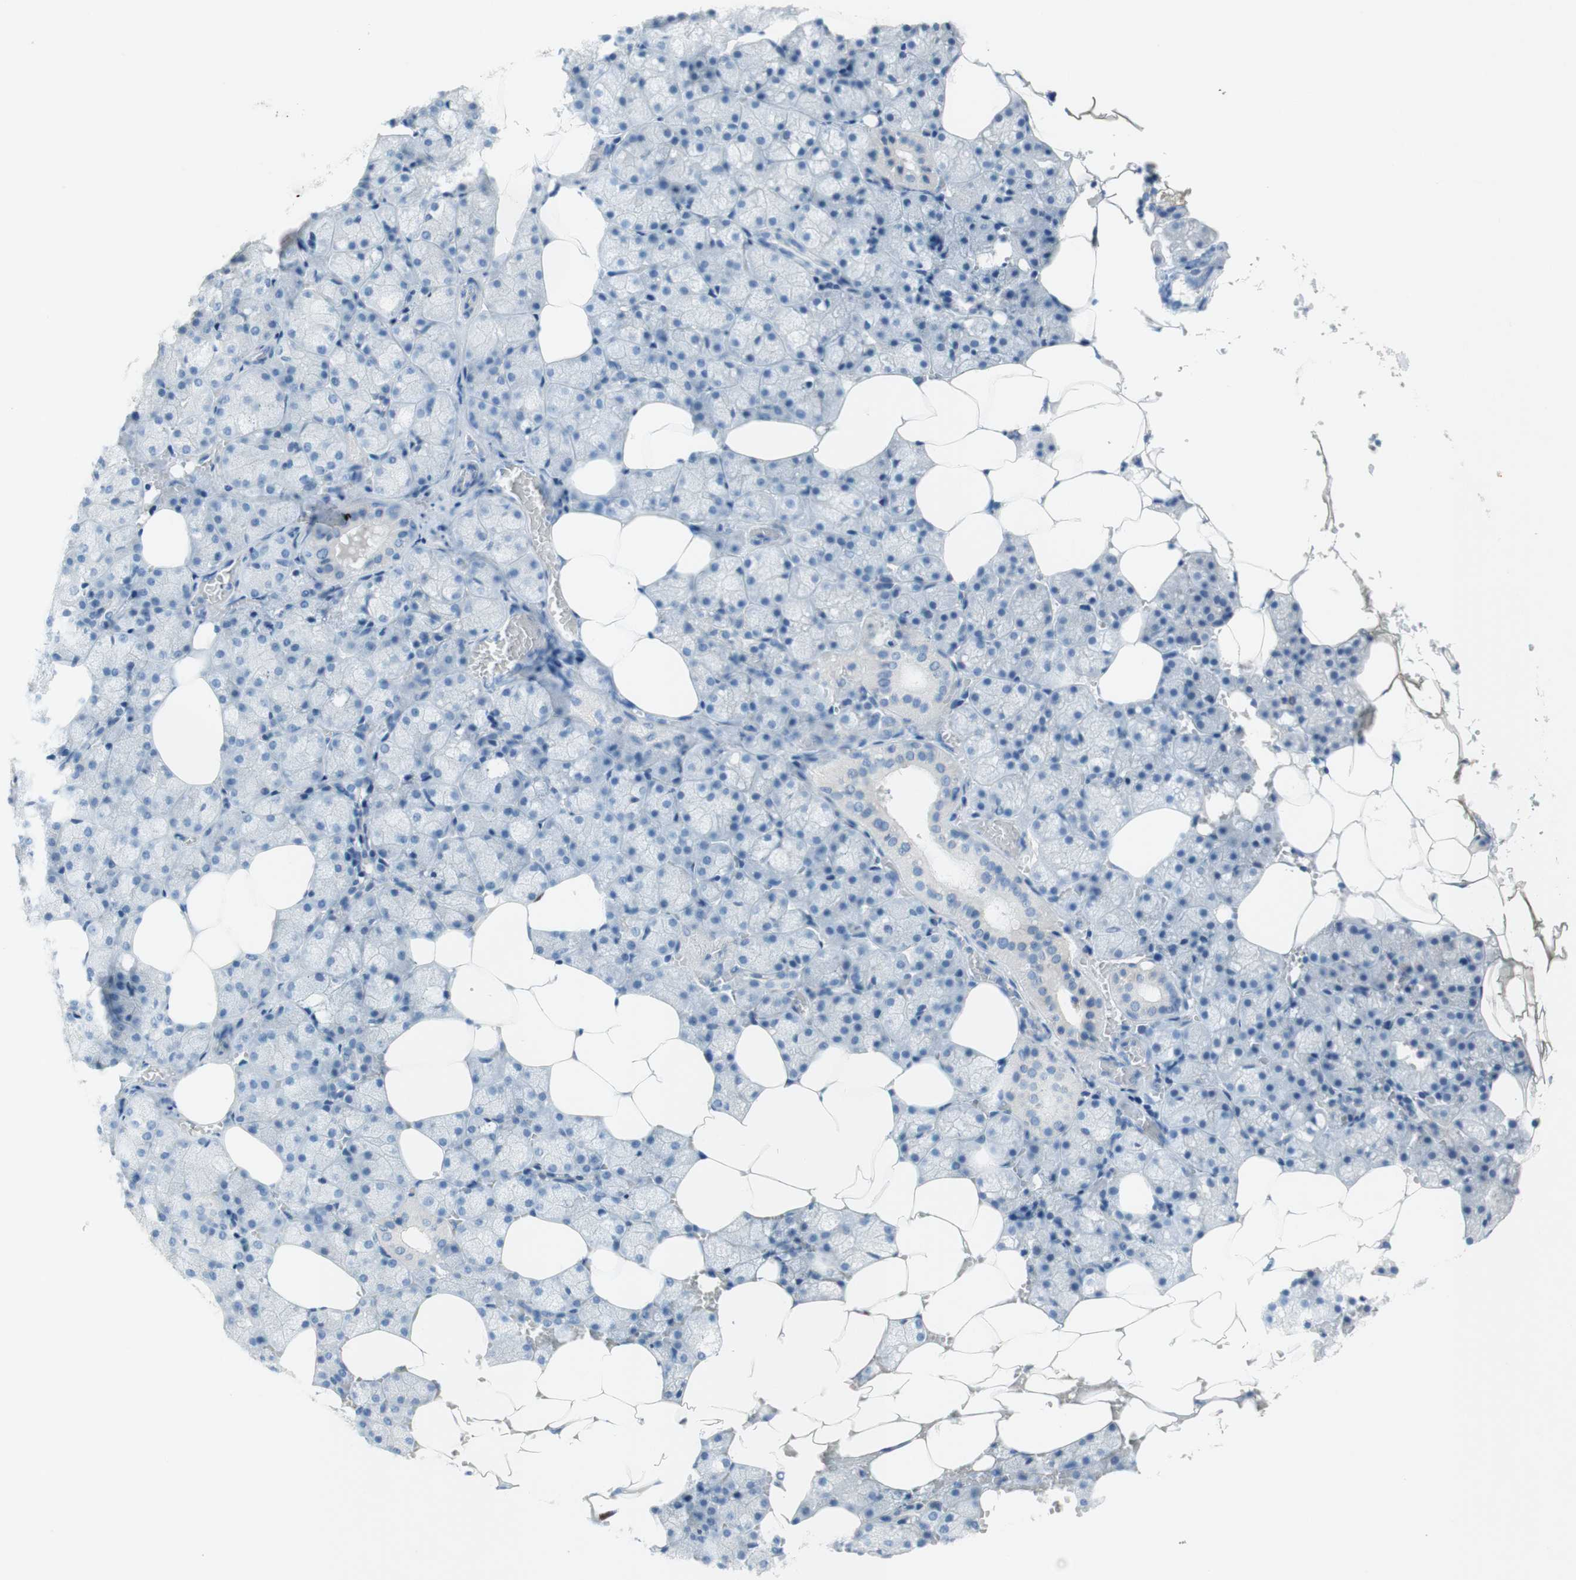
{"staining": {"intensity": "negative", "quantity": "none", "location": "none"}, "tissue": "salivary gland", "cell_type": "Glandular cells", "image_type": "normal", "snomed": [{"axis": "morphology", "description": "Normal tissue, NOS"}, {"axis": "topography", "description": "Salivary gland"}], "caption": "This is an IHC image of benign salivary gland. There is no staining in glandular cells.", "gene": "POLR2J3", "patient": {"sex": "male", "age": 62}}